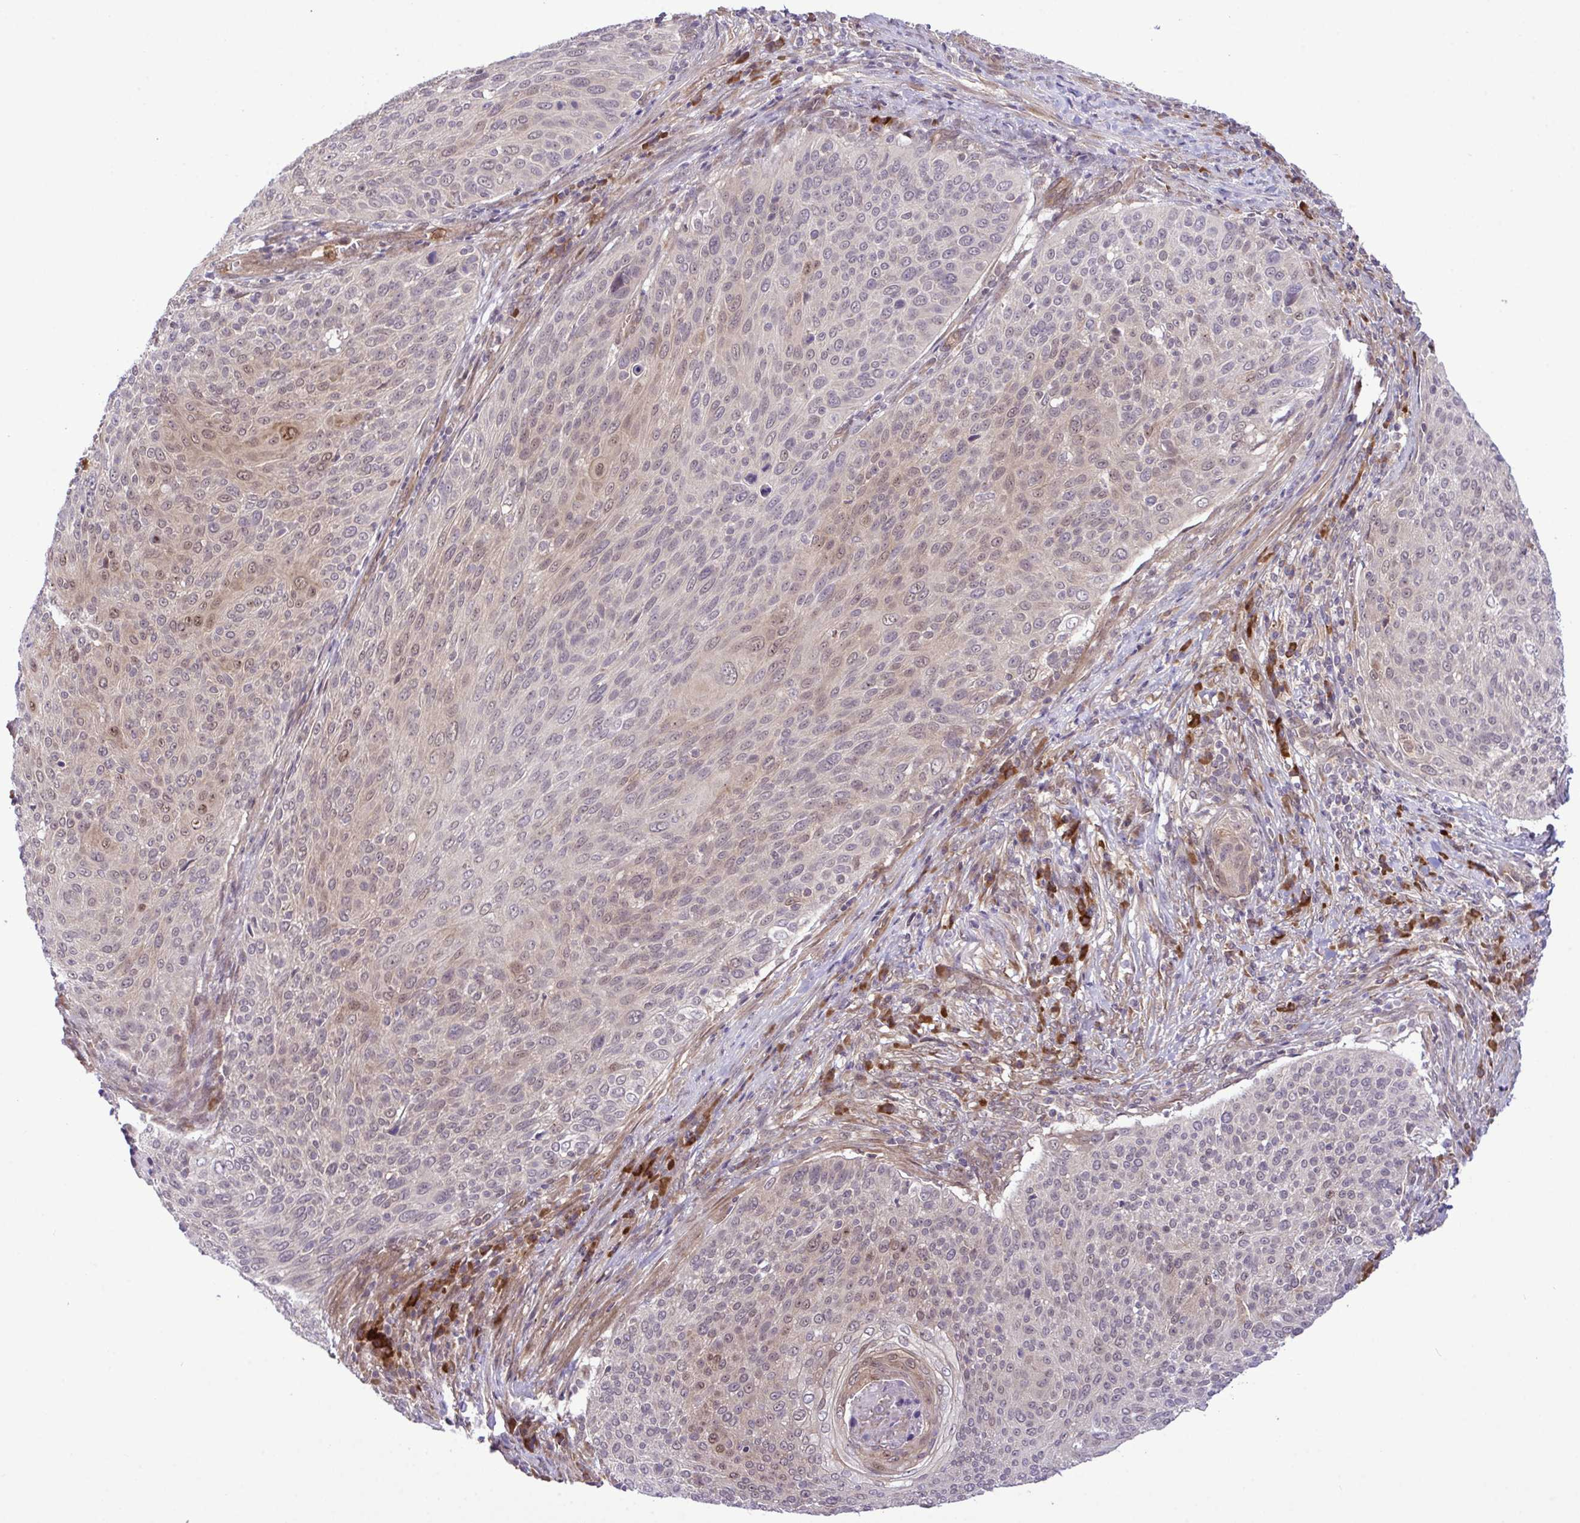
{"staining": {"intensity": "weak", "quantity": "<25%", "location": "nuclear"}, "tissue": "cervical cancer", "cell_type": "Tumor cells", "image_type": "cancer", "snomed": [{"axis": "morphology", "description": "Squamous cell carcinoma, NOS"}, {"axis": "topography", "description": "Cervix"}], "caption": "High magnification brightfield microscopy of squamous cell carcinoma (cervical) stained with DAB (3,3'-diaminobenzidine) (brown) and counterstained with hematoxylin (blue): tumor cells show no significant expression.", "gene": "CMPK1", "patient": {"sex": "female", "age": 31}}